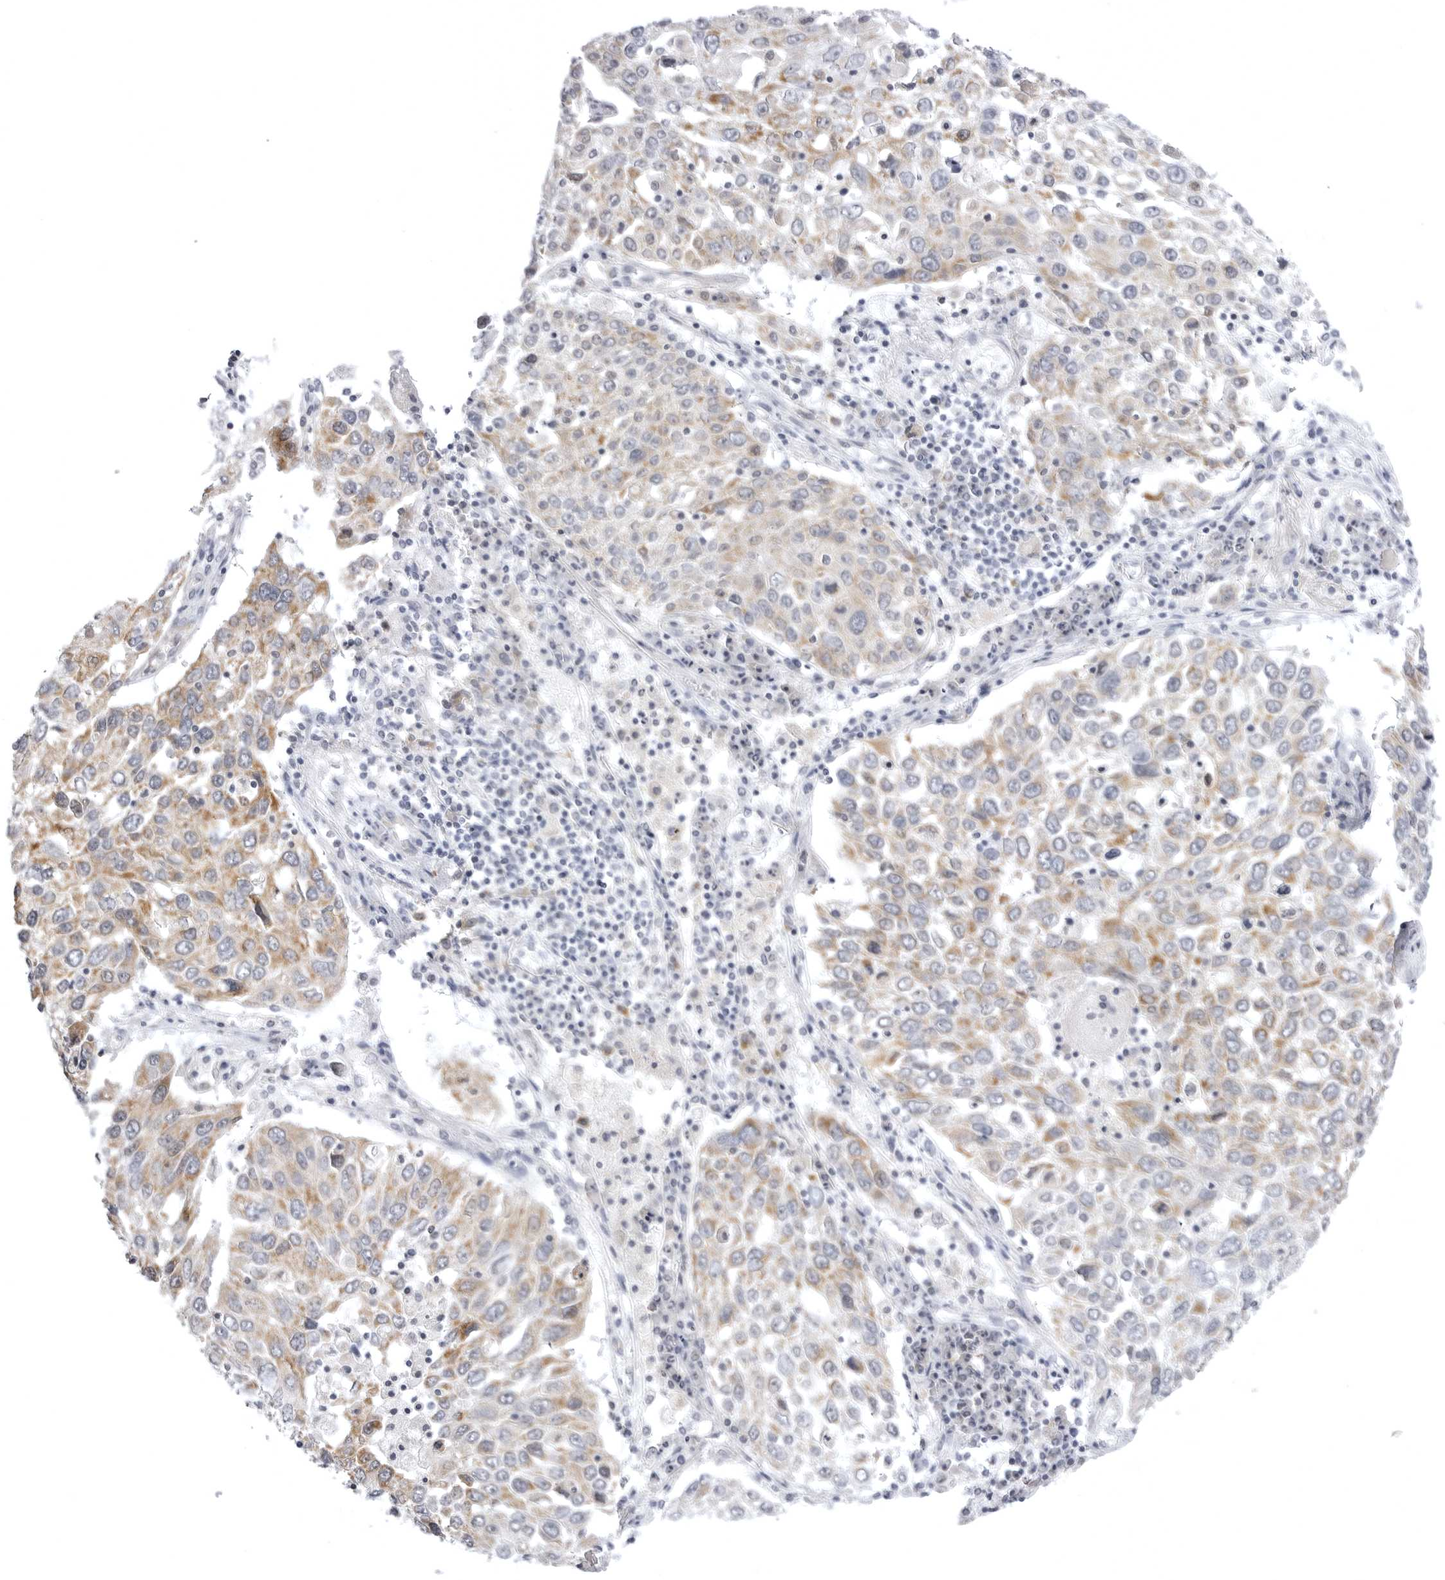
{"staining": {"intensity": "weak", "quantity": "25%-75%", "location": "cytoplasmic/membranous"}, "tissue": "lung cancer", "cell_type": "Tumor cells", "image_type": "cancer", "snomed": [{"axis": "morphology", "description": "Squamous cell carcinoma, NOS"}, {"axis": "topography", "description": "Lung"}], "caption": "Human lung cancer (squamous cell carcinoma) stained for a protein (brown) displays weak cytoplasmic/membranous positive positivity in about 25%-75% of tumor cells.", "gene": "TUFM", "patient": {"sex": "male", "age": 65}}